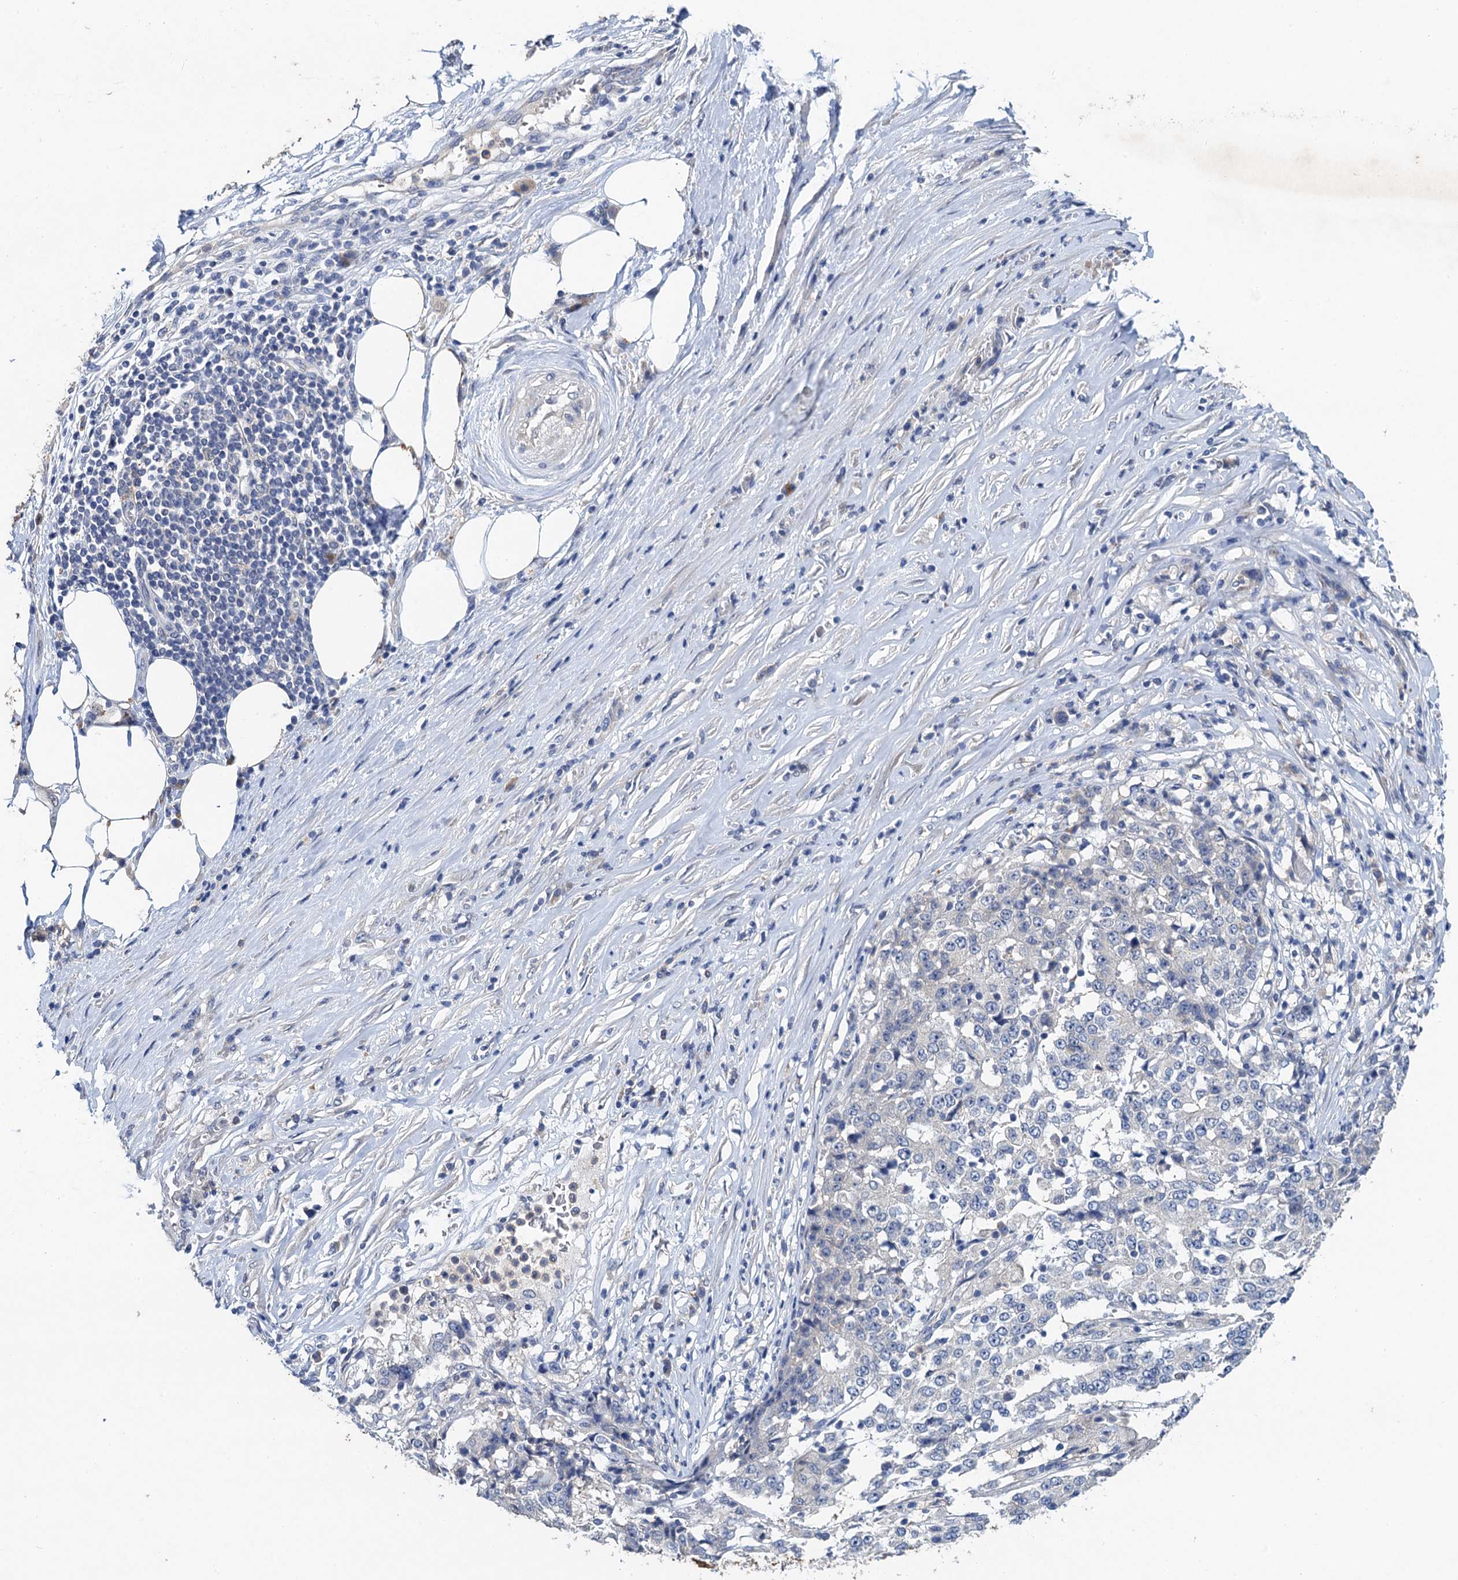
{"staining": {"intensity": "negative", "quantity": "none", "location": "none"}, "tissue": "stomach cancer", "cell_type": "Tumor cells", "image_type": "cancer", "snomed": [{"axis": "morphology", "description": "Adenocarcinoma, NOS"}, {"axis": "topography", "description": "Stomach"}], "caption": "High power microscopy micrograph of an IHC histopathology image of adenocarcinoma (stomach), revealing no significant positivity in tumor cells.", "gene": "TMEM39B", "patient": {"sex": "male", "age": 59}}